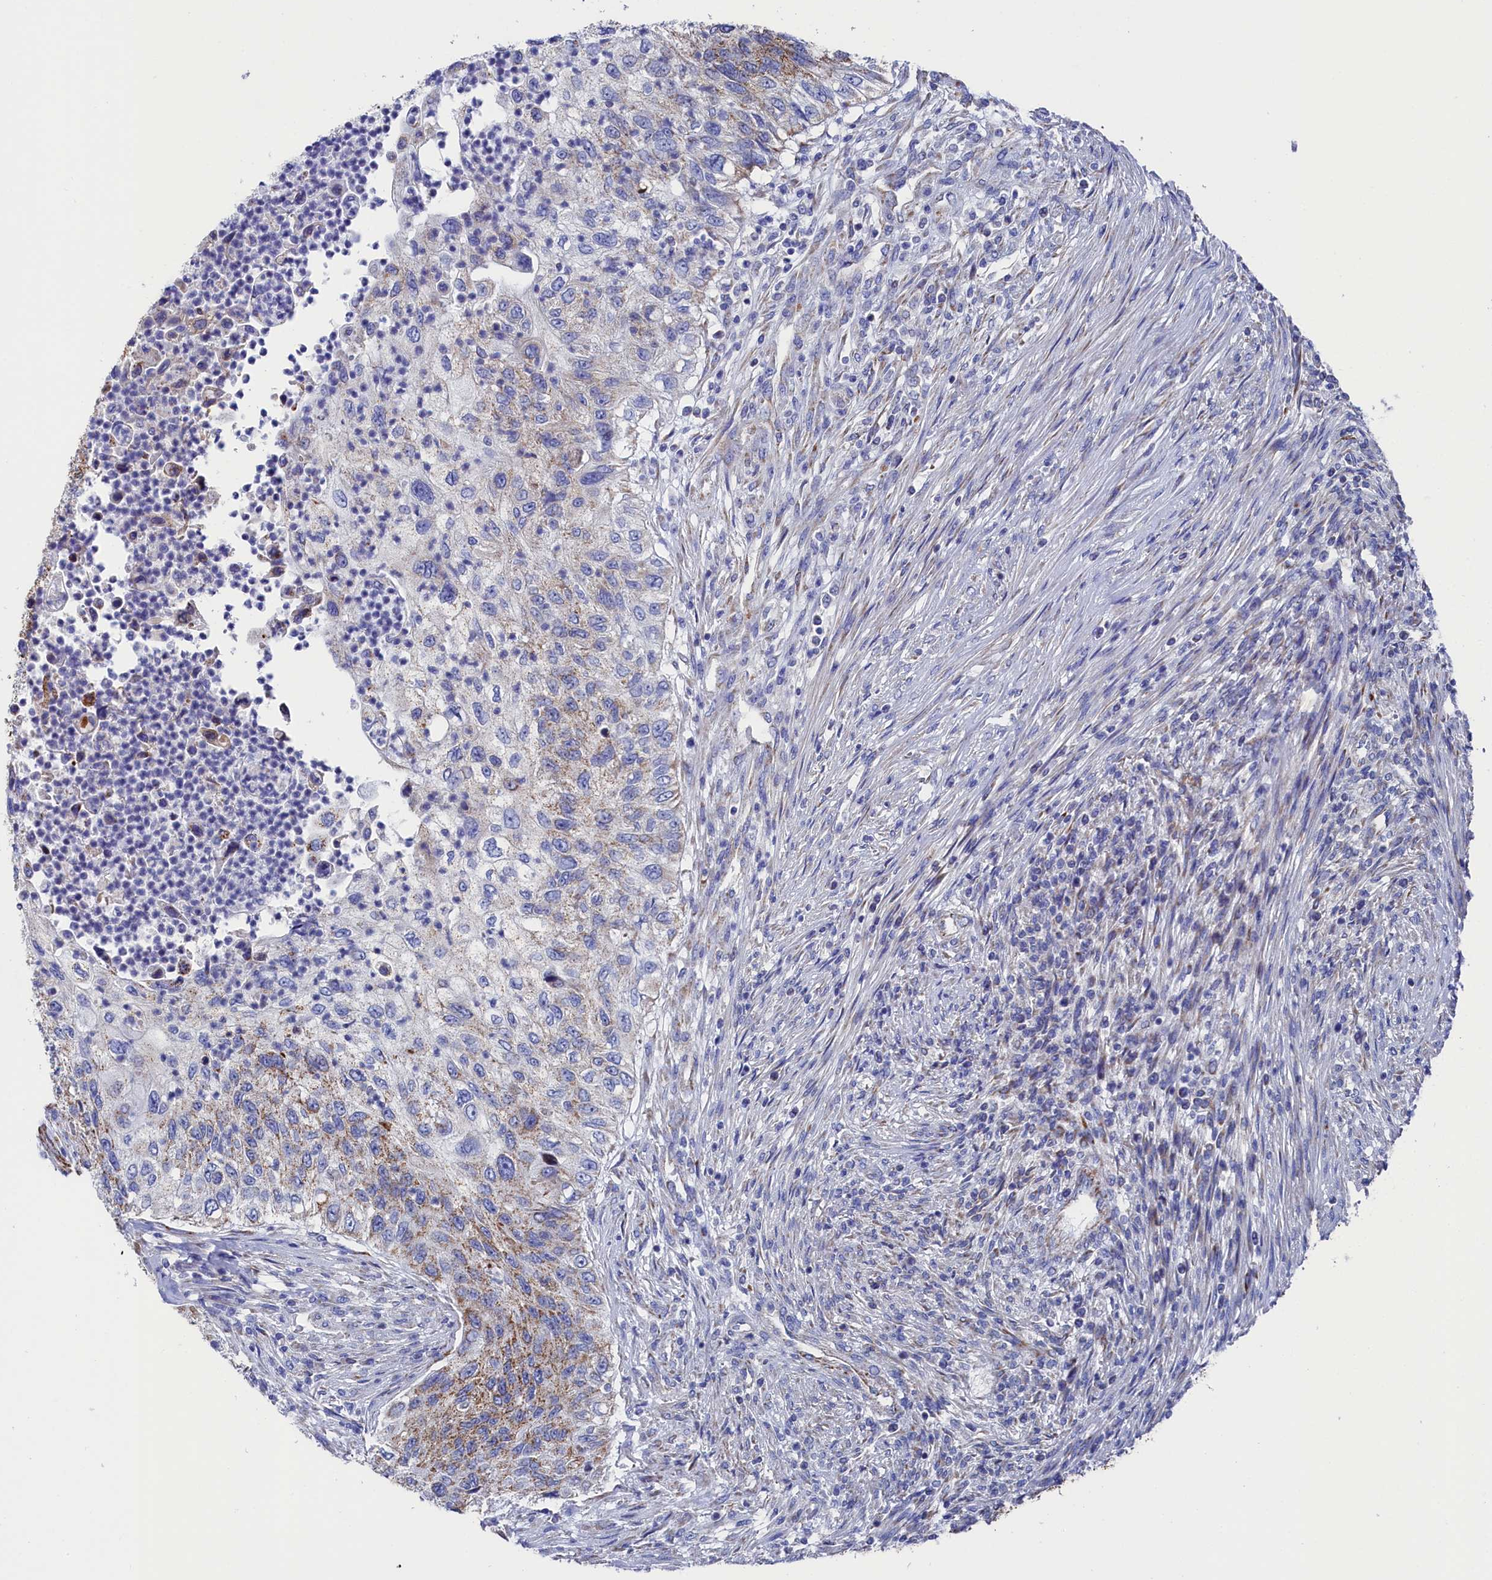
{"staining": {"intensity": "weak", "quantity": "25%-75%", "location": "cytoplasmic/membranous"}, "tissue": "urothelial cancer", "cell_type": "Tumor cells", "image_type": "cancer", "snomed": [{"axis": "morphology", "description": "Urothelial carcinoma, High grade"}, {"axis": "topography", "description": "Urinary bladder"}], "caption": "Weak cytoplasmic/membranous protein expression is present in about 25%-75% of tumor cells in urothelial cancer.", "gene": "MMAB", "patient": {"sex": "female", "age": 60}}